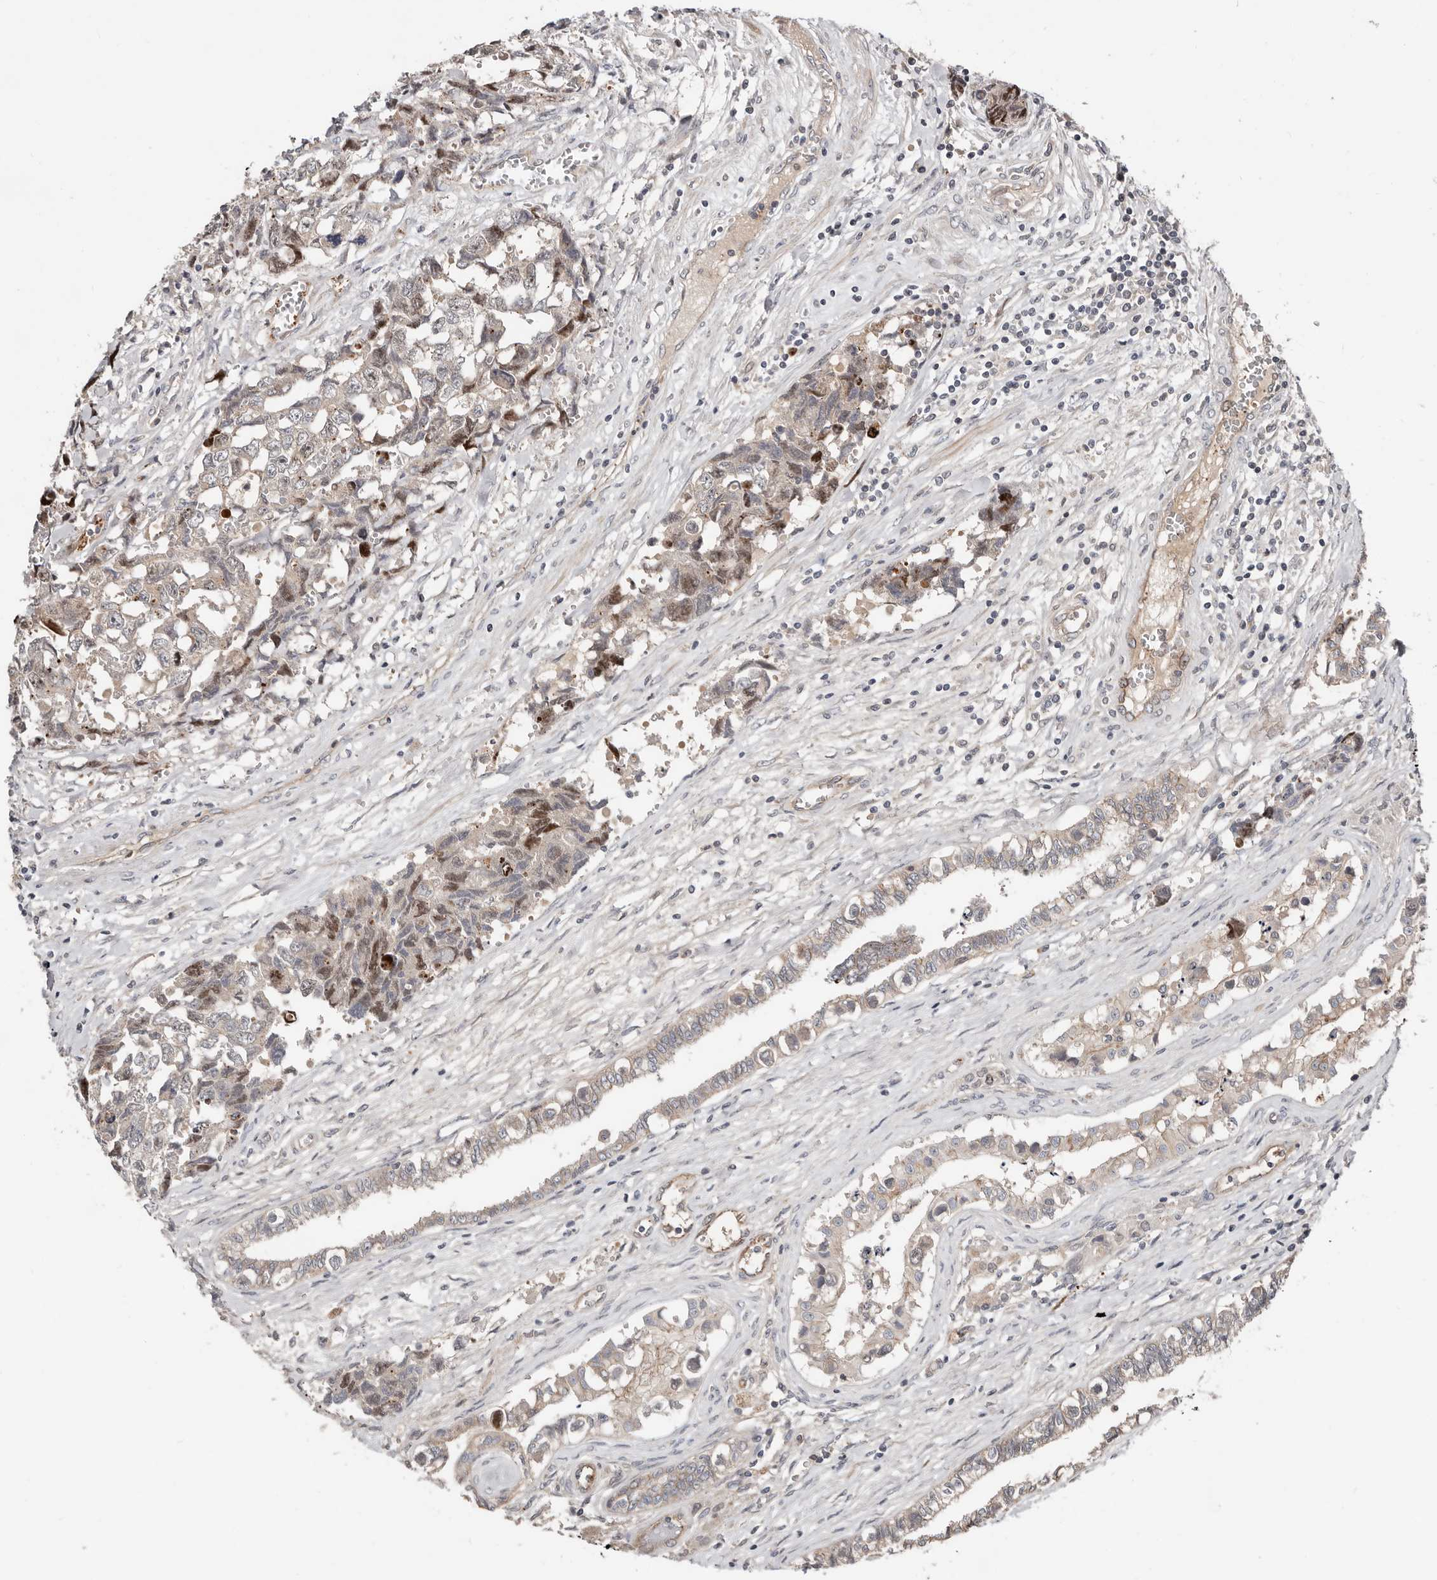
{"staining": {"intensity": "moderate", "quantity": "<25%", "location": "nuclear"}, "tissue": "testis cancer", "cell_type": "Tumor cells", "image_type": "cancer", "snomed": [{"axis": "morphology", "description": "Carcinoma, Embryonal, NOS"}, {"axis": "topography", "description": "Testis"}], "caption": "Approximately <25% of tumor cells in testis embryonal carcinoma display moderate nuclear protein positivity as visualized by brown immunohistochemical staining.", "gene": "SMYD4", "patient": {"sex": "male", "age": 31}}